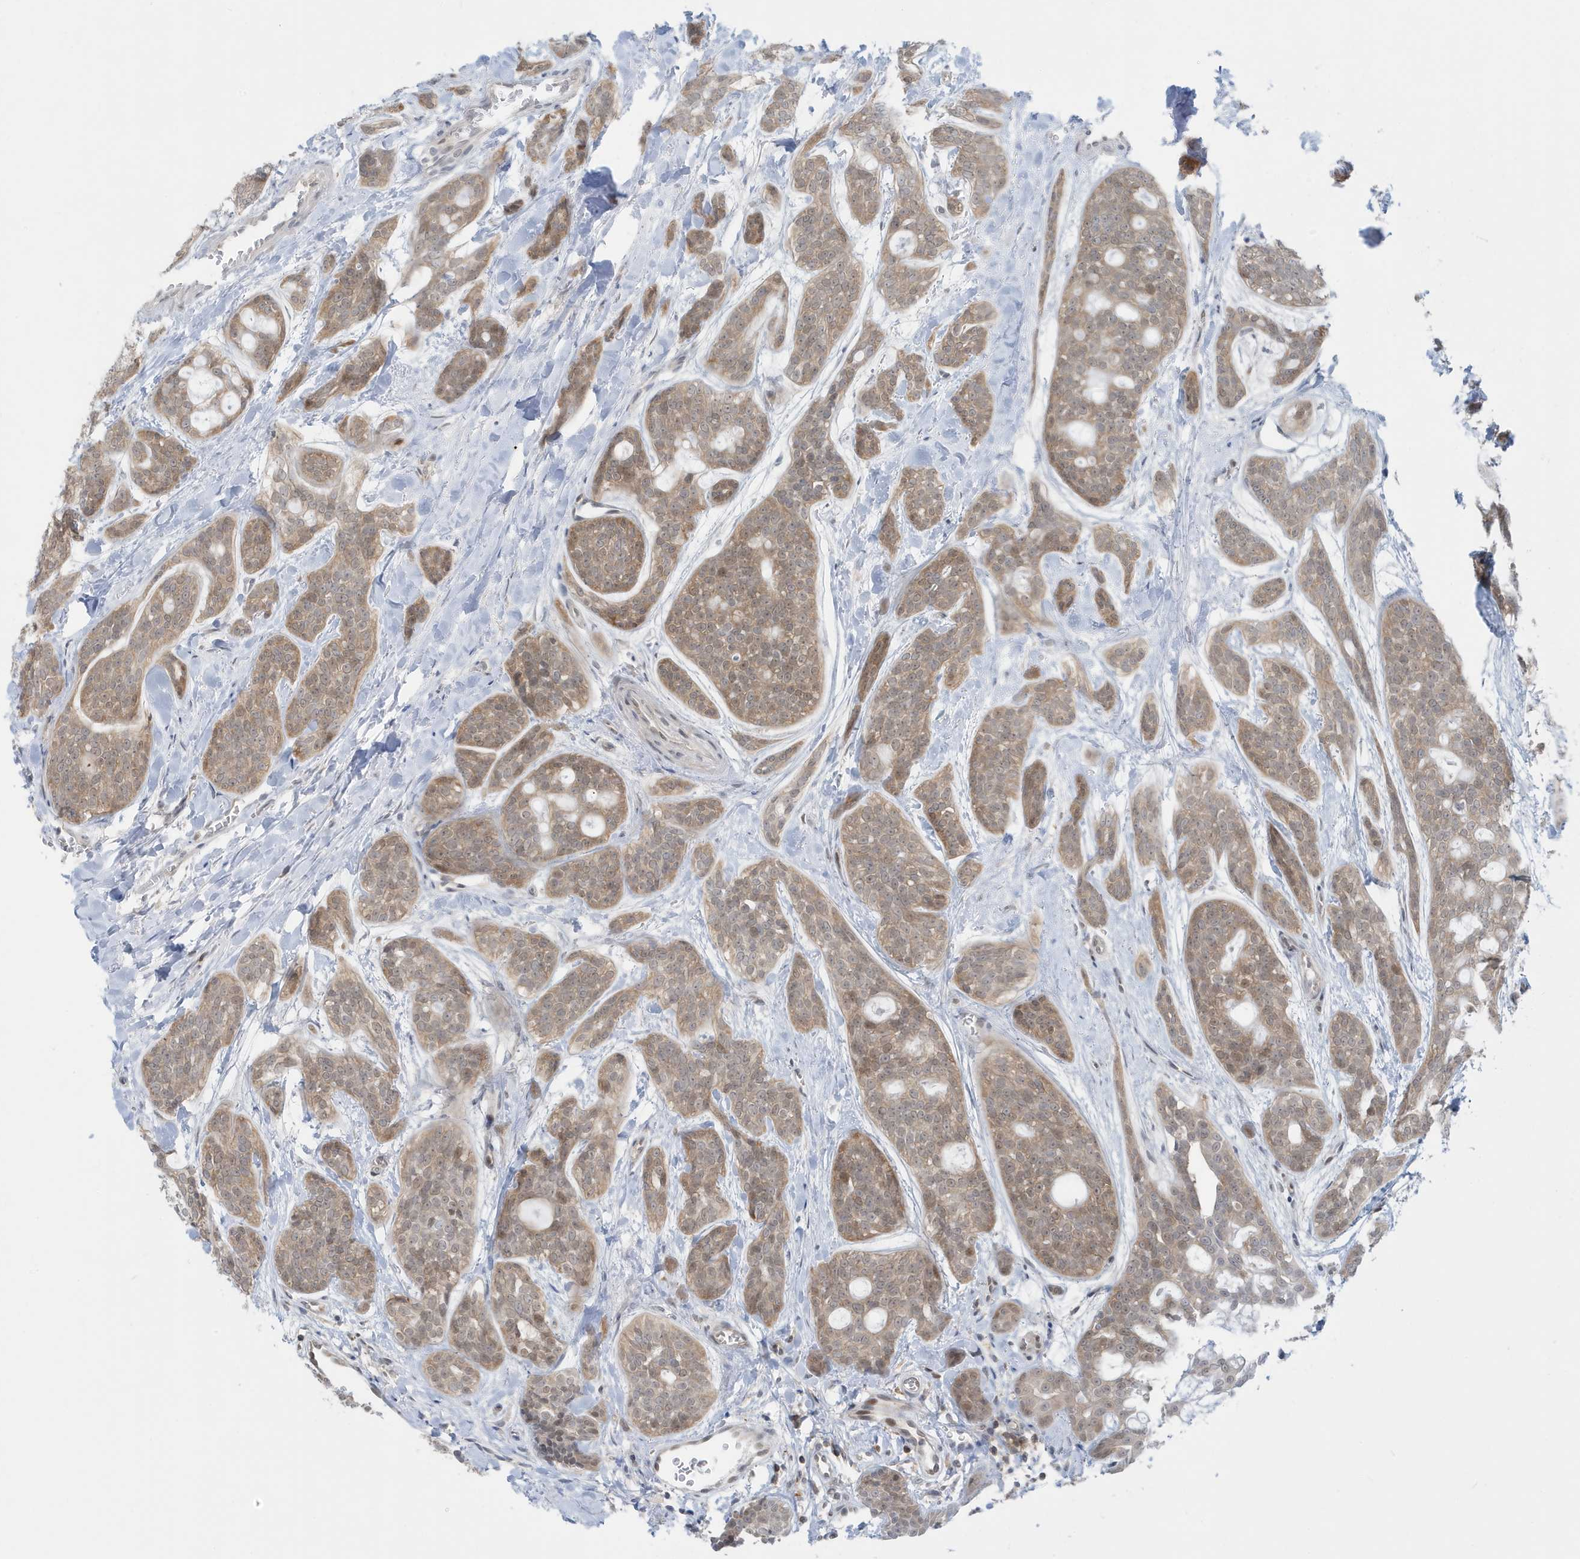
{"staining": {"intensity": "weak", "quantity": ">75%", "location": "cytoplasmic/membranous"}, "tissue": "head and neck cancer", "cell_type": "Tumor cells", "image_type": "cancer", "snomed": [{"axis": "morphology", "description": "Adenocarcinoma, NOS"}, {"axis": "topography", "description": "Head-Neck"}], "caption": "Protein expression analysis of human adenocarcinoma (head and neck) reveals weak cytoplasmic/membranous expression in approximately >75% of tumor cells.", "gene": "OGA", "patient": {"sex": "male", "age": 66}}